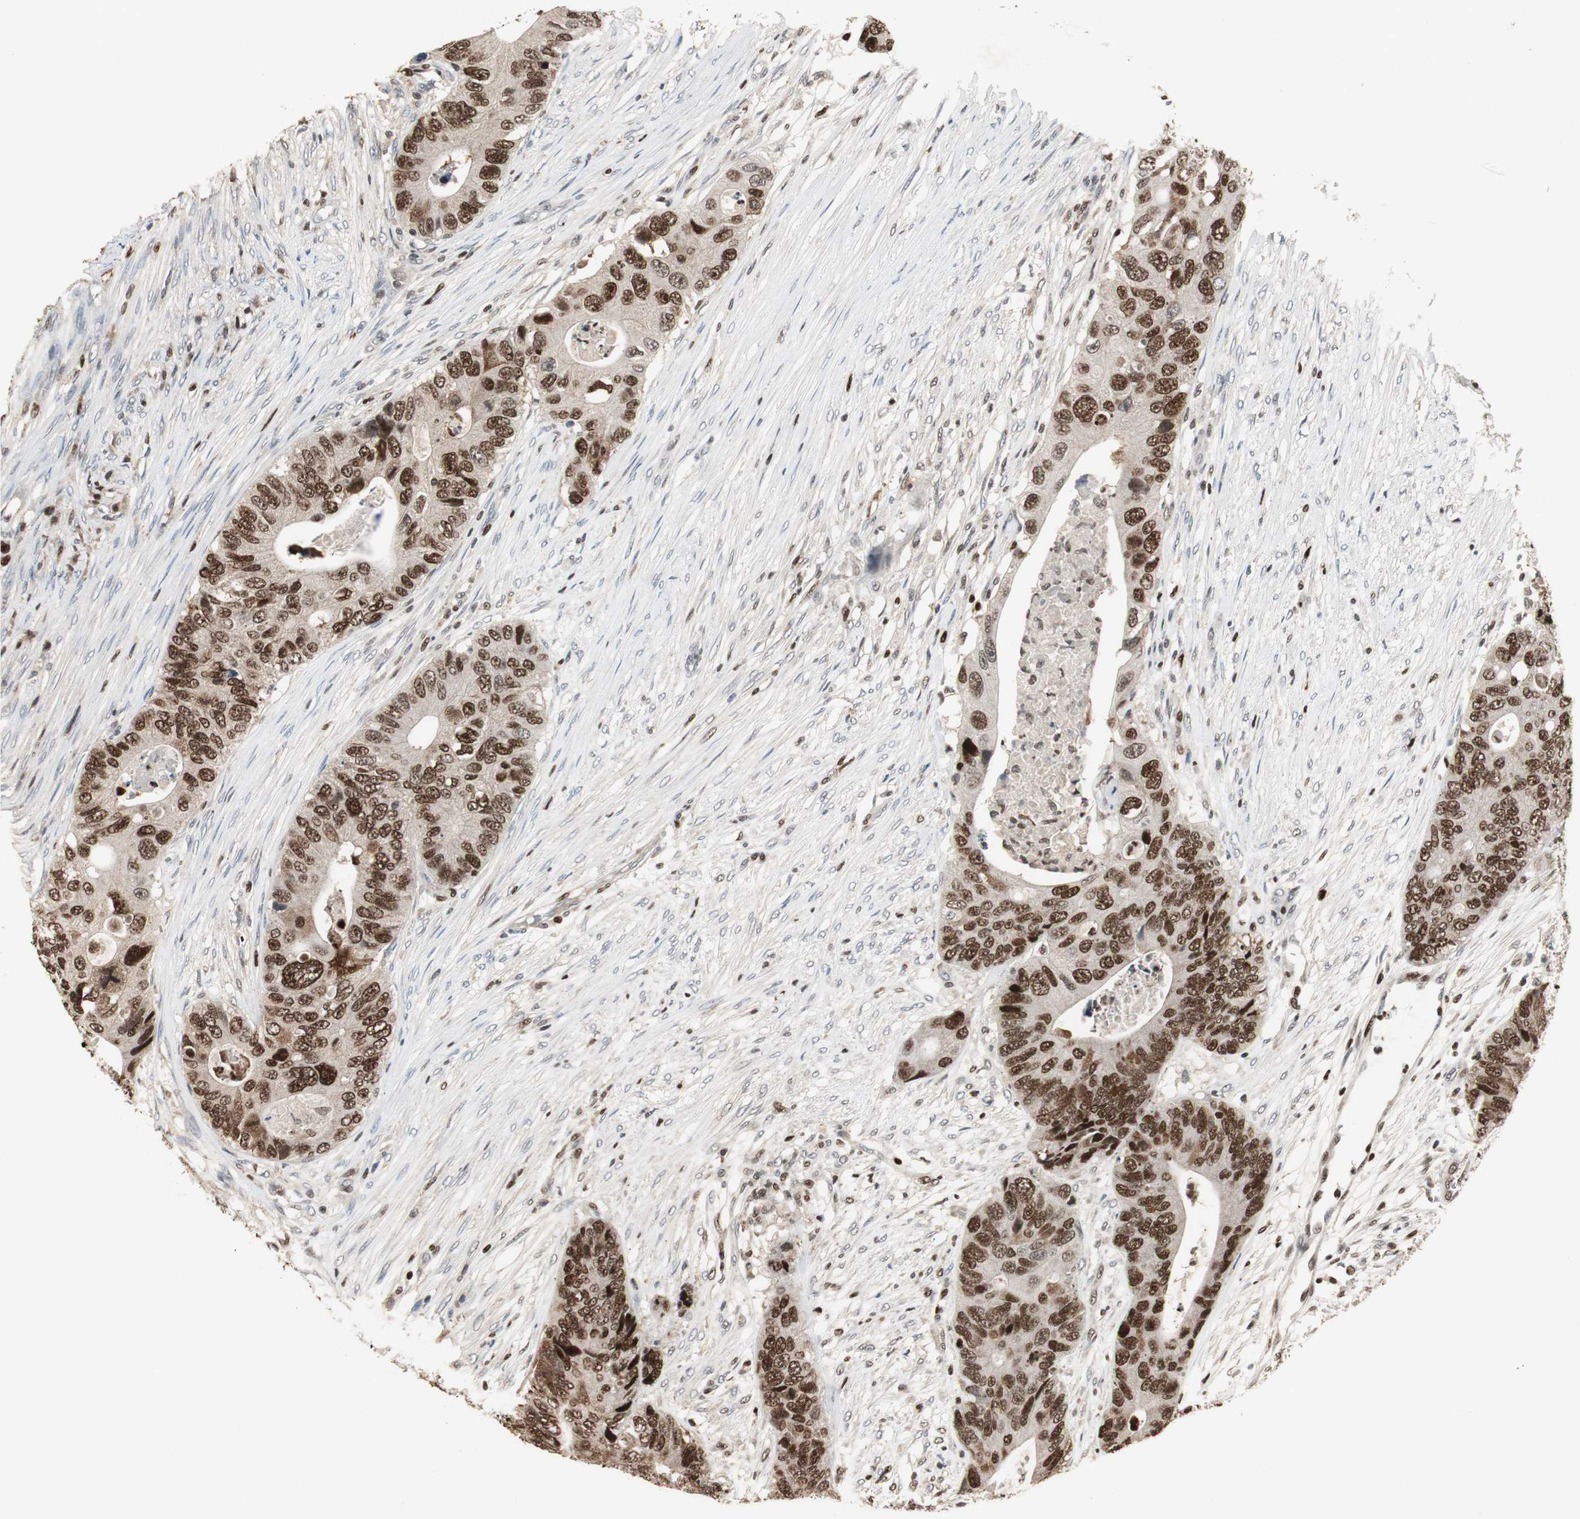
{"staining": {"intensity": "strong", "quantity": ">75%", "location": "nuclear"}, "tissue": "colorectal cancer", "cell_type": "Tumor cells", "image_type": "cancer", "snomed": [{"axis": "morphology", "description": "Adenocarcinoma, NOS"}, {"axis": "topography", "description": "Colon"}], "caption": "Immunohistochemical staining of human colorectal cancer (adenocarcinoma) reveals high levels of strong nuclear protein positivity in about >75% of tumor cells. The staining is performed using DAB (3,3'-diaminobenzidine) brown chromogen to label protein expression. The nuclei are counter-stained blue using hematoxylin.", "gene": "FEN1", "patient": {"sex": "male", "age": 71}}